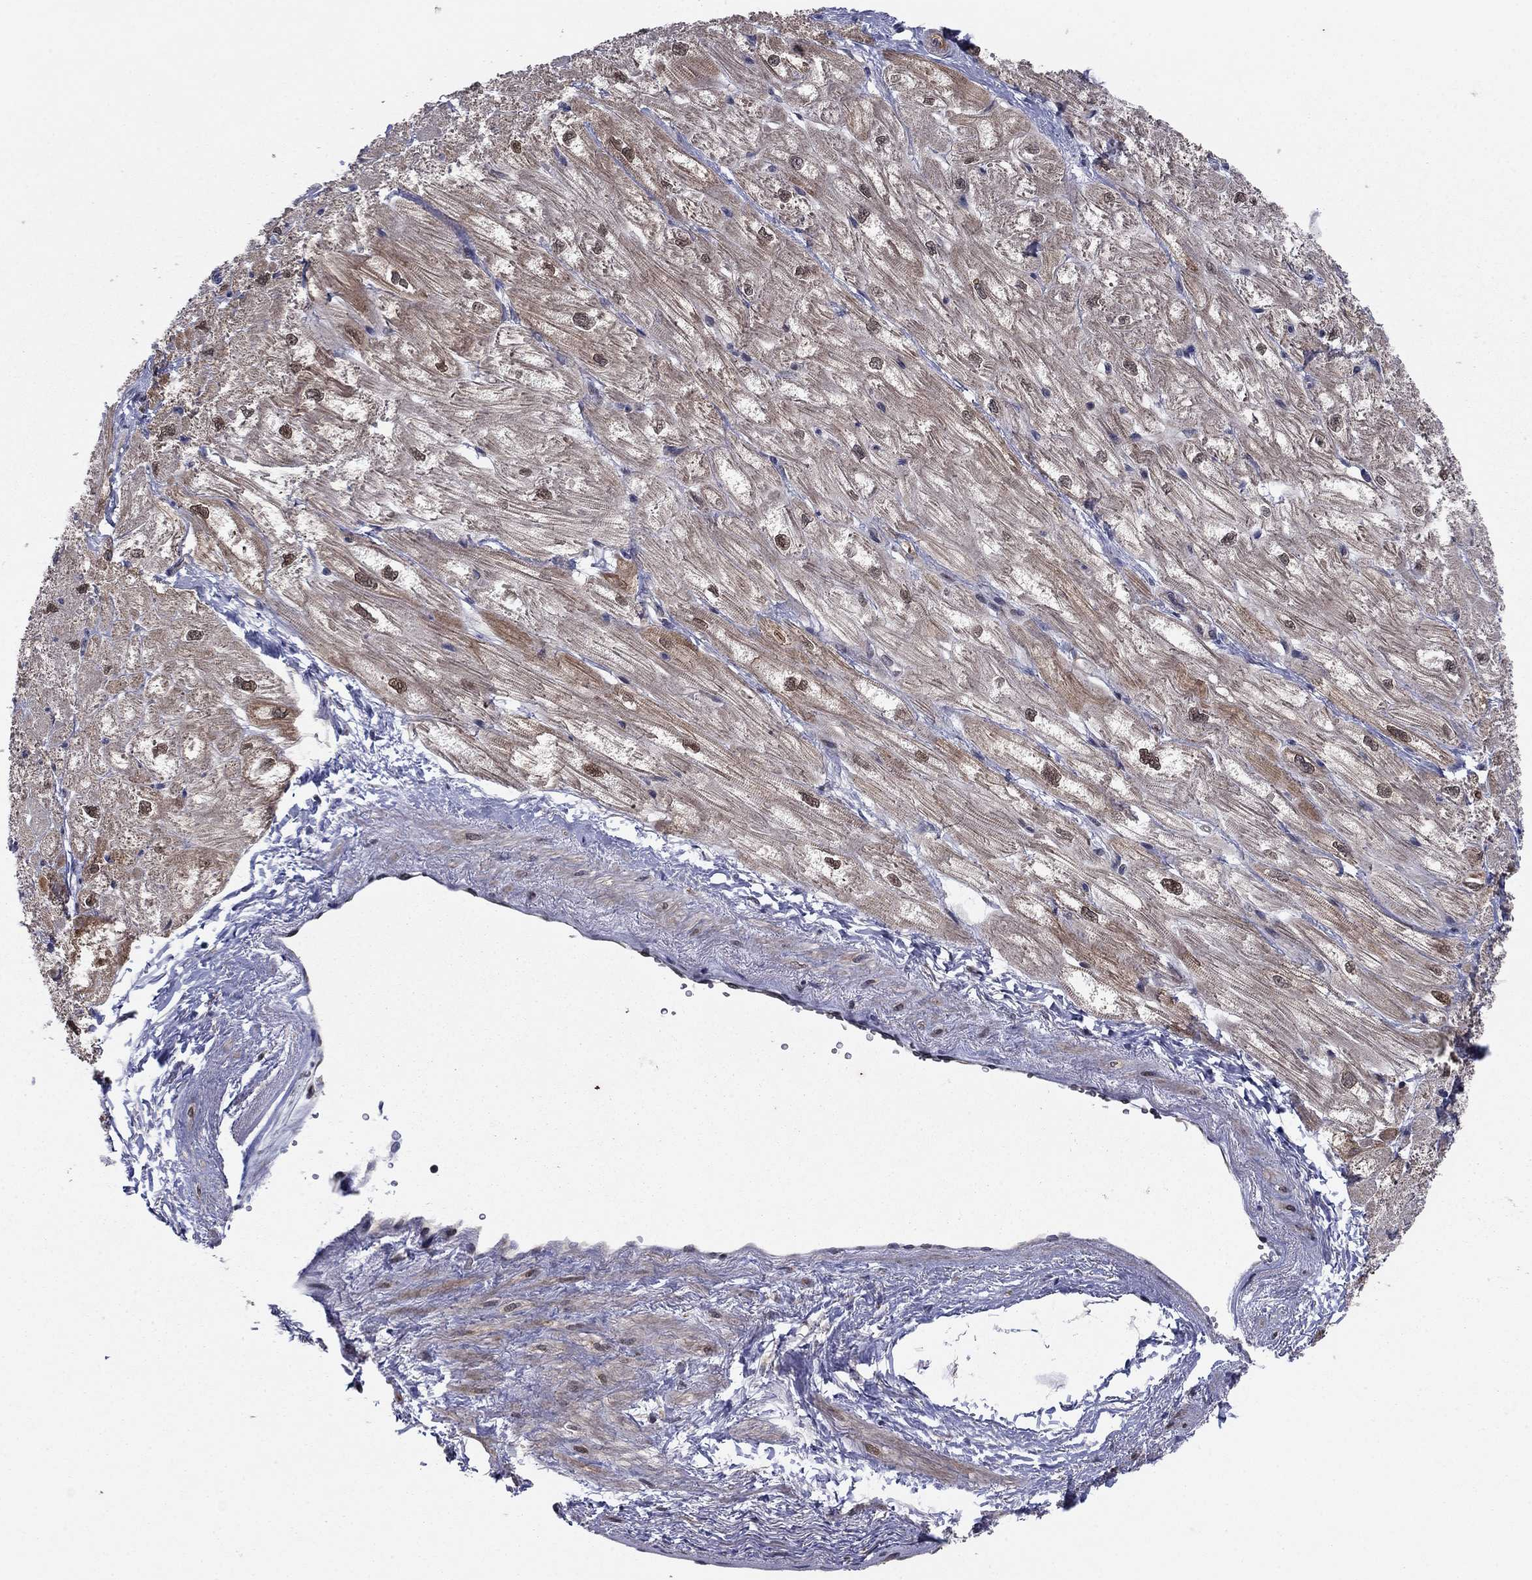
{"staining": {"intensity": "moderate", "quantity": "<25%", "location": "cytoplasmic/membranous,nuclear"}, "tissue": "heart muscle", "cell_type": "Cardiomyocytes", "image_type": "normal", "snomed": [{"axis": "morphology", "description": "Normal tissue, NOS"}, {"axis": "topography", "description": "Heart"}], "caption": "The immunohistochemical stain labels moderate cytoplasmic/membranous,nuclear positivity in cardiomyocytes of benign heart muscle.", "gene": "PSMC1", "patient": {"sex": "male", "age": 57}}